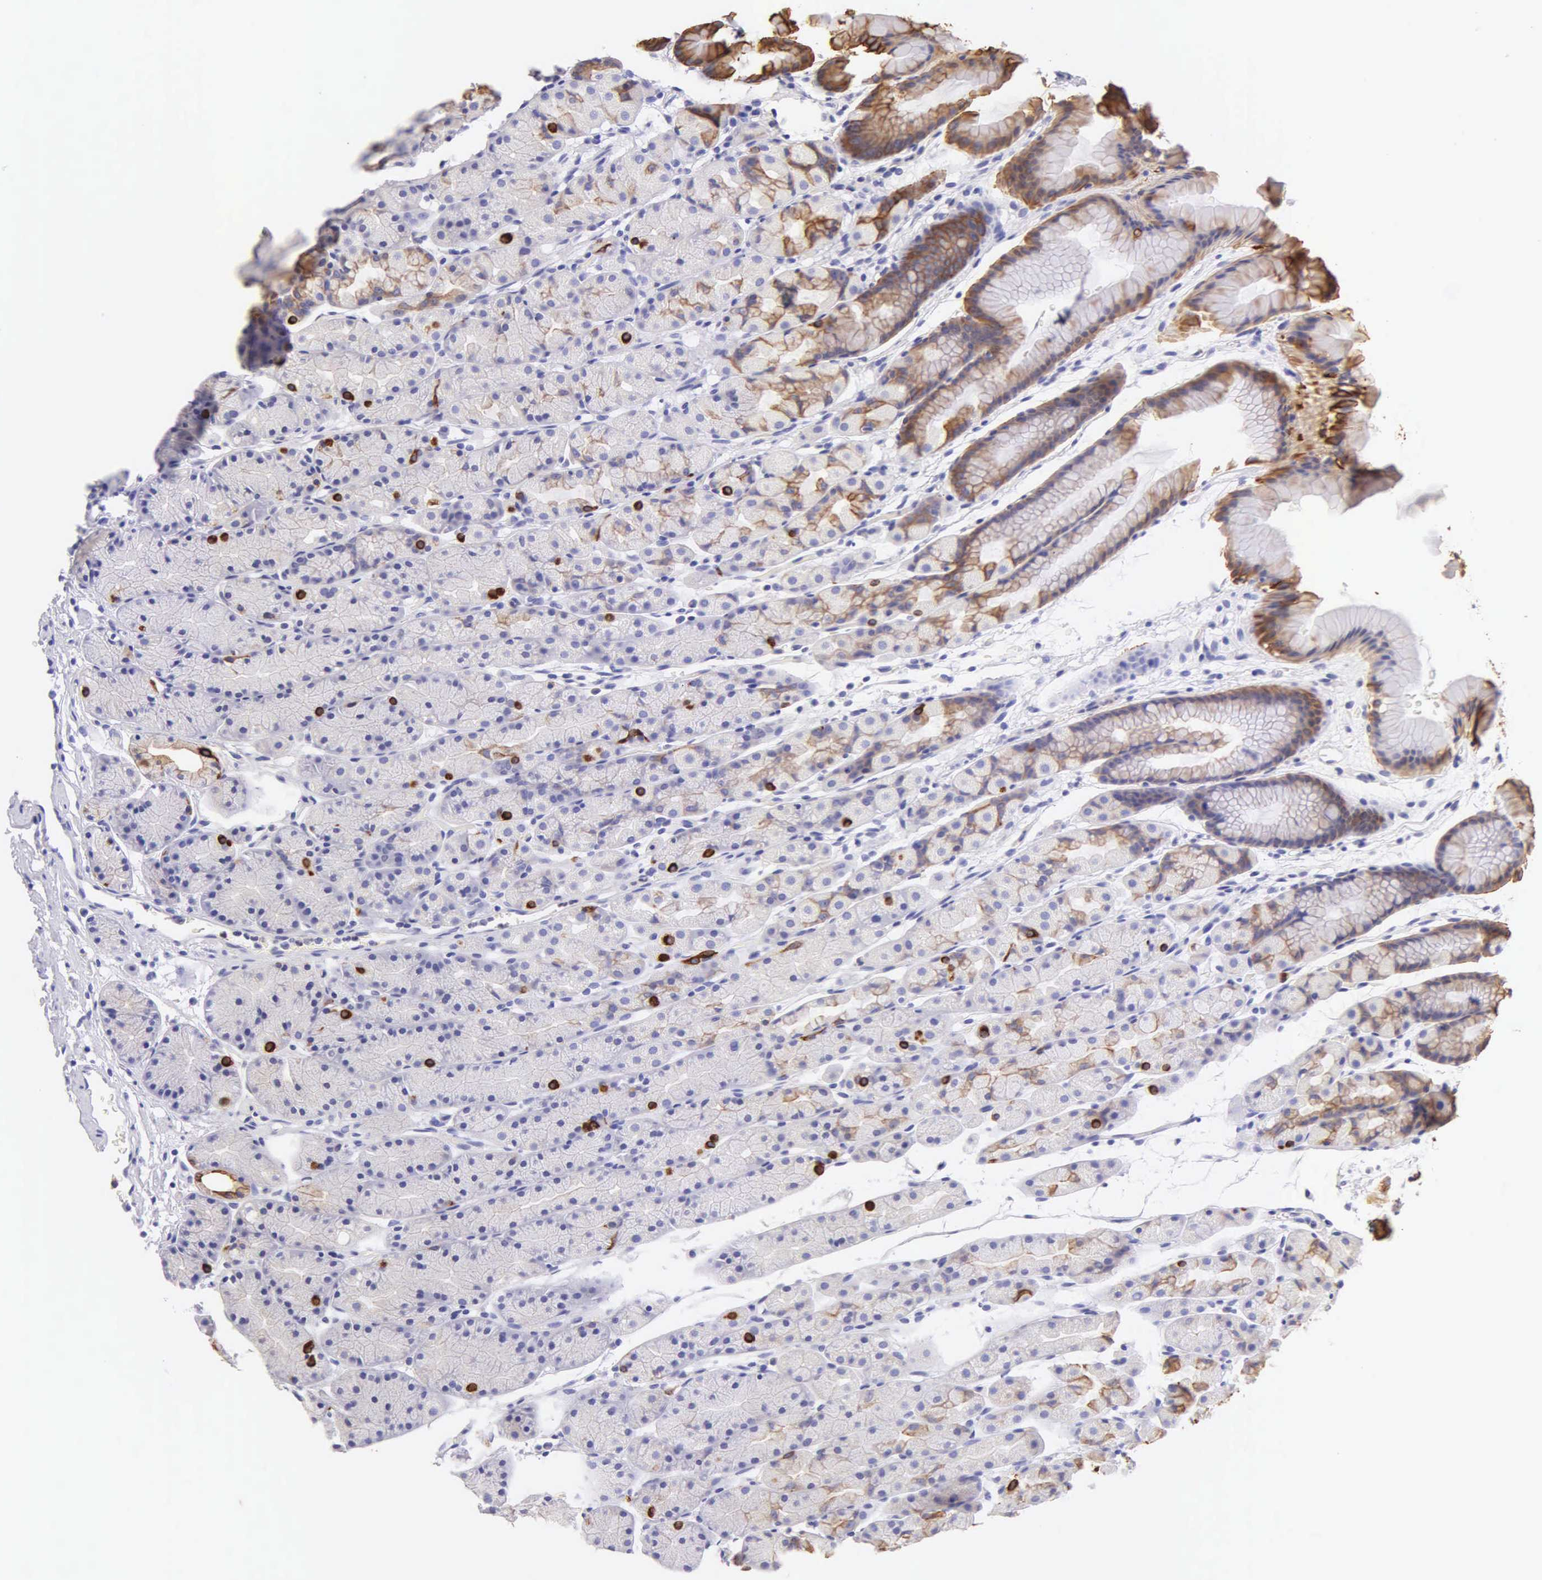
{"staining": {"intensity": "strong", "quantity": "25%-75%", "location": "cytoplasmic/membranous,nuclear"}, "tissue": "stomach", "cell_type": "Glandular cells", "image_type": "normal", "snomed": [{"axis": "morphology", "description": "Normal tissue, NOS"}, {"axis": "topography", "description": "Esophagus"}, {"axis": "topography", "description": "Stomach, upper"}], "caption": "This histopathology image displays unremarkable stomach stained with IHC to label a protein in brown. The cytoplasmic/membranous,nuclear of glandular cells show strong positivity for the protein. Nuclei are counter-stained blue.", "gene": "KRT14", "patient": {"sex": "male", "age": 47}}